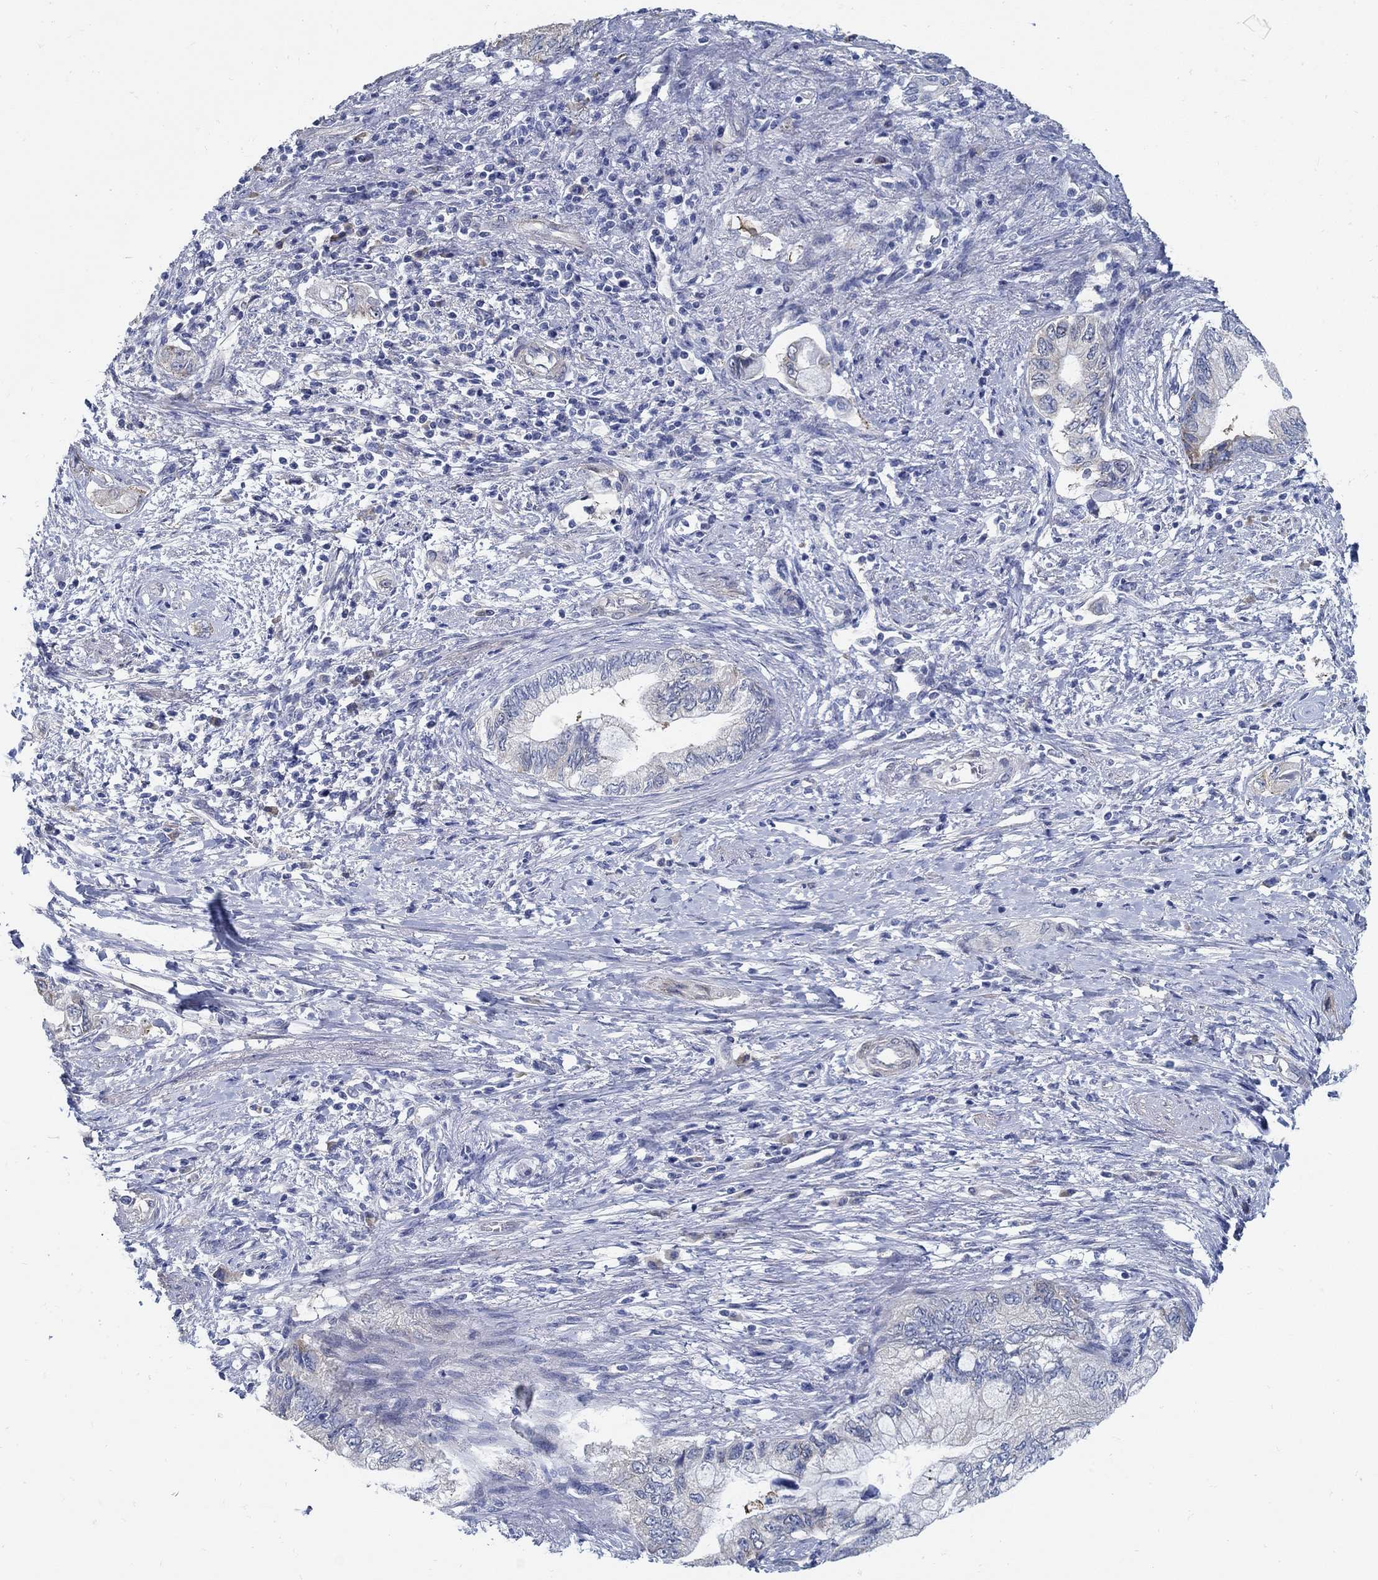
{"staining": {"intensity": "negative", "quantity": "none", "location": "none"}, "tissue": "pancreatic cancer", "cell_type": "Tumor cells", "image_type": "cancer", "snomed": [{"axis": "morphology", "description": "Adenocarcinoma, NOS"}, {"axis": "topography", "description": "Pancreas"}], "caption": "An immunohistochemistry (IHC) photomicrograph of pancreatic adenocarcinoma is shown. There is no staining in tumor cells of pancreatic adenocarcinoma. The staining was performed using DAB (3,3'-diaminobenzidine) to visualize the protein expression in brown, while the nuclei were stained in blue with hematoxylin (Magnification: 20x).", "gene": "C15orf39", "patient": {"sex": "female", "age": 73}}